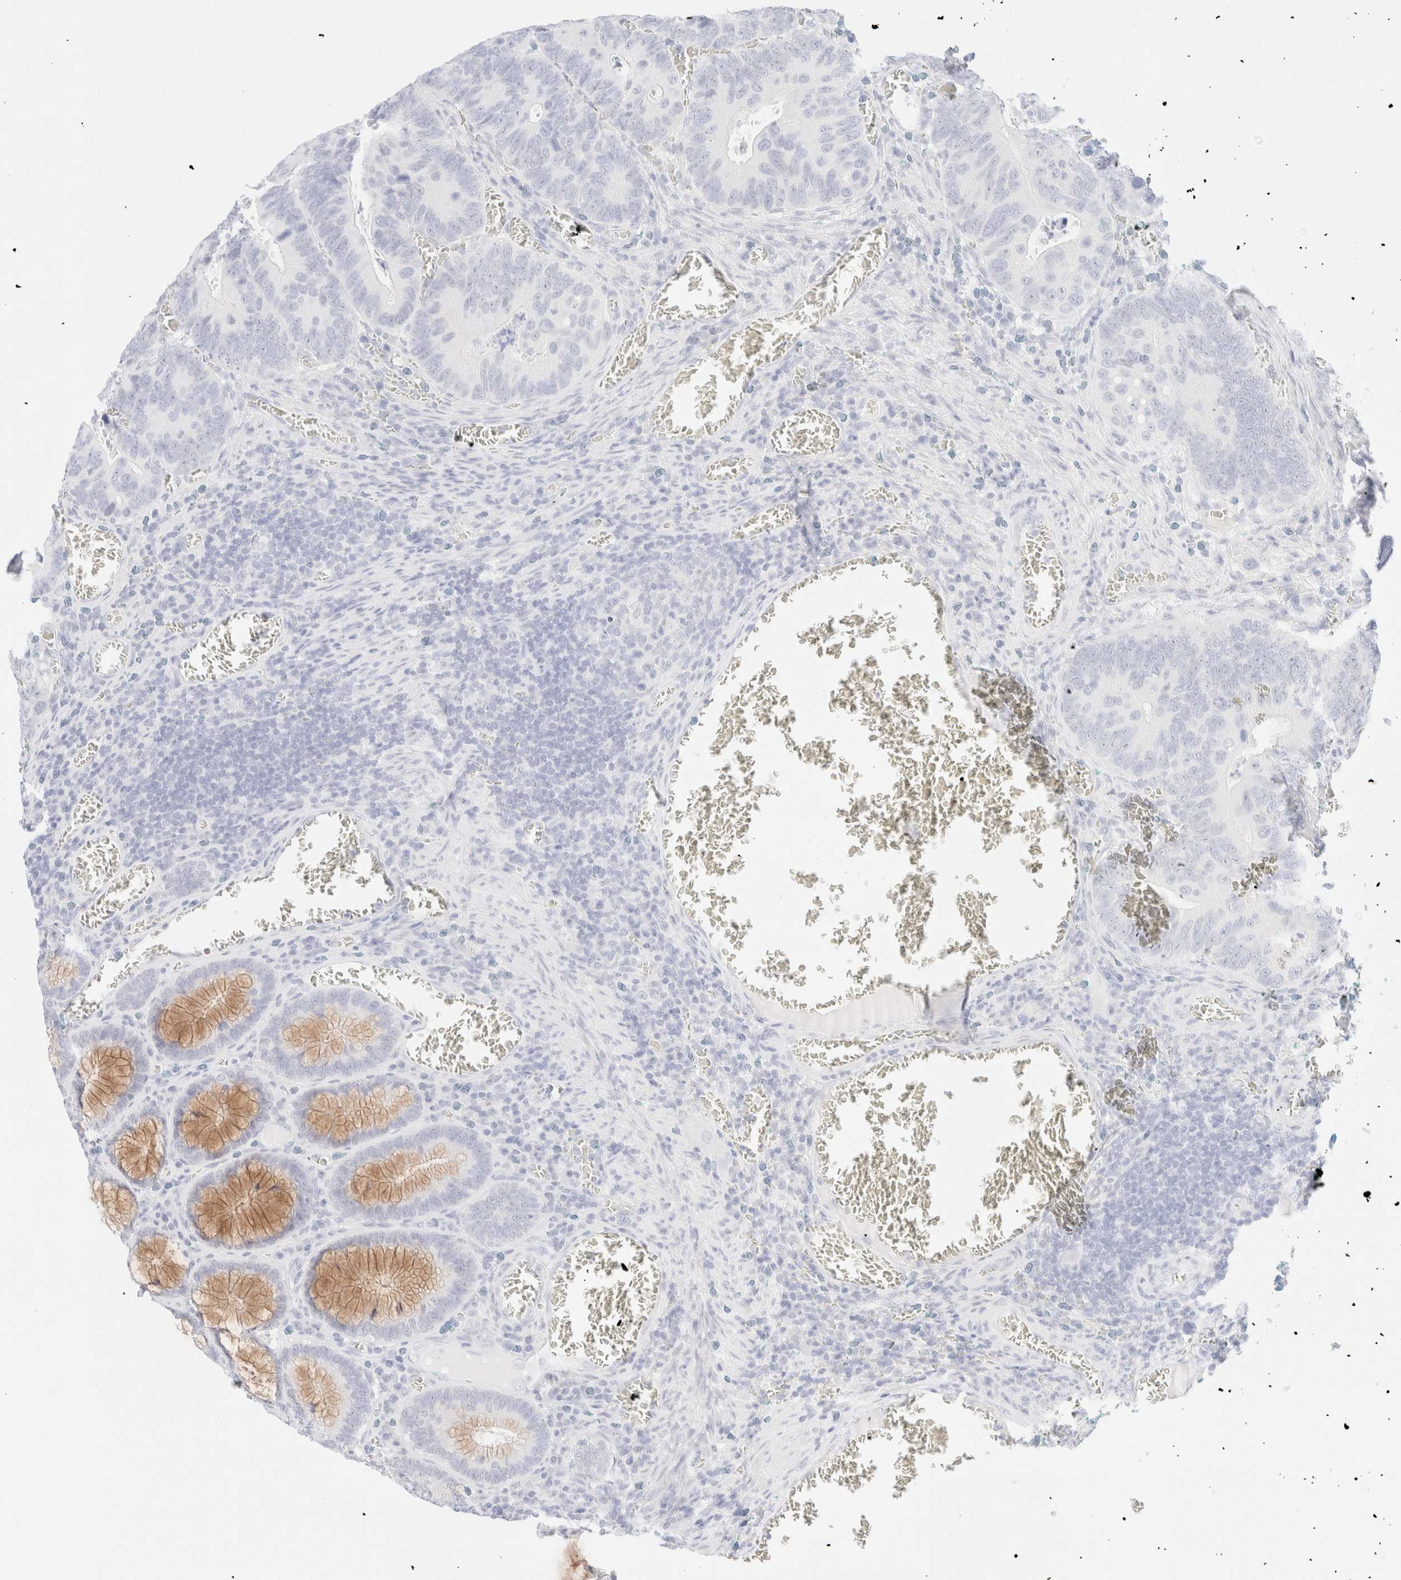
{"staining": {"intensity": "negative", "quantity": "none", "location": "none"}, "tissue": "colorectal cancer", "cell_type": "Tumor cells", "image_type": "cancer", "snomed": [{"axis": "morphology", "description": "Inflammation, NOS"}, {"axis": "morphology", "description": "Adenocarcinoma, NOS"}, {"axis": "topography", "description": "Colon"}], "caption": "Photomicrograph shows no protein positivity in tumor cells of colorectal cancer tissue.", "gene": "KRT15", "patient": {"sex": "male", "age": 72}}